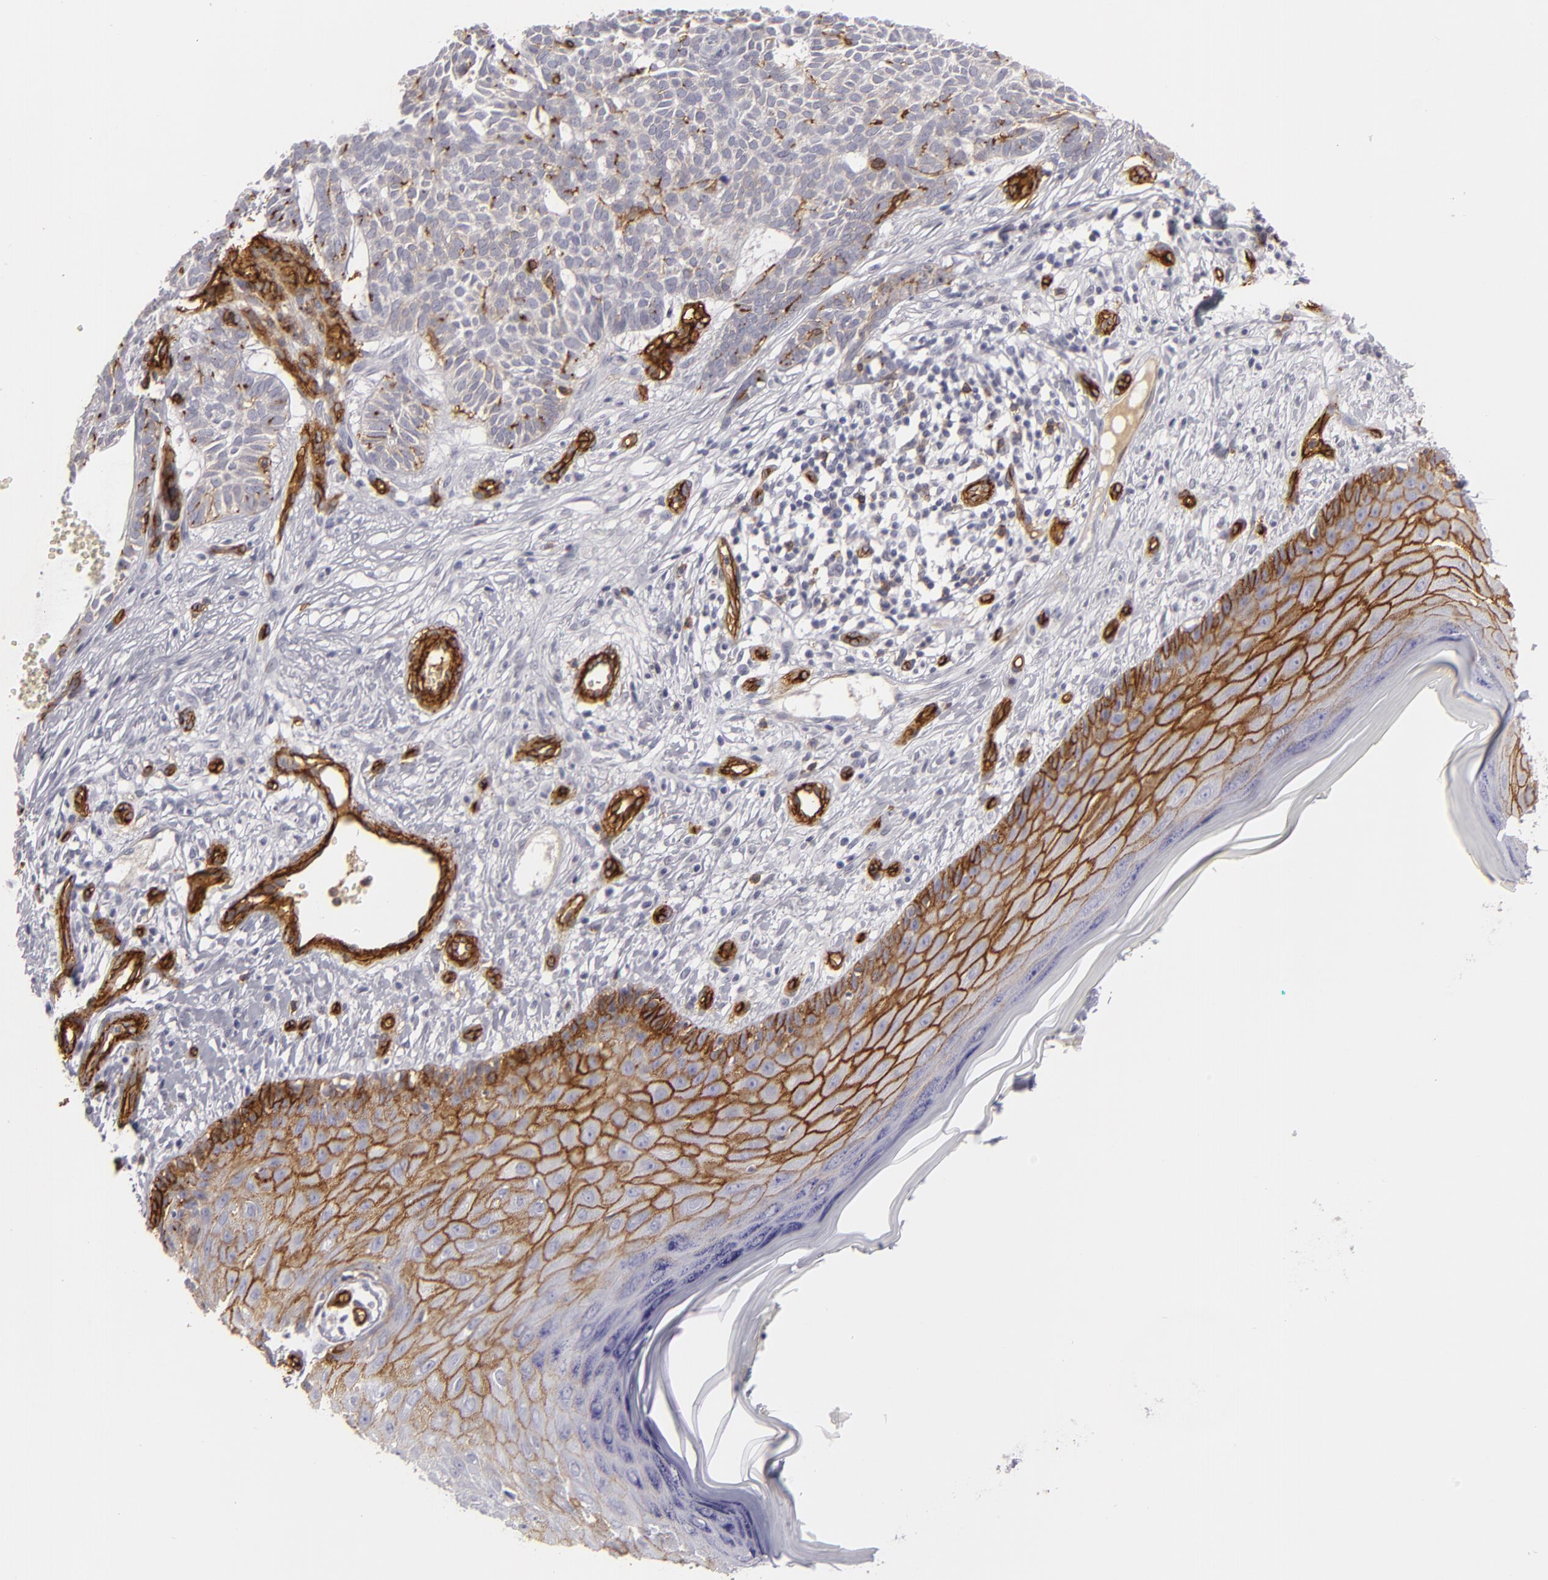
{"staining": {"intensity": "weak", "quantity": "25%-75%", "location": "cytoplasmic/membranous"}, "tissue": "skin cancer", "cell_type": "Tumor cells", "image_type": "cancer", "snomed": [{"axis": "morphology", "description": "Basal cell carcinoma"}, {"axis": "topography", "description": "Skin"}], "caption": "IHC (DAB (3,3'-diaminobenzidine)) staining of human basal cell carcinoma (skin) exhibits weak cytoplasmic/membranous protein staining in approximately 25%-75% of tumor cells.", "gene": "MCAM", "patient": {"sex": "male", "age": 75}}